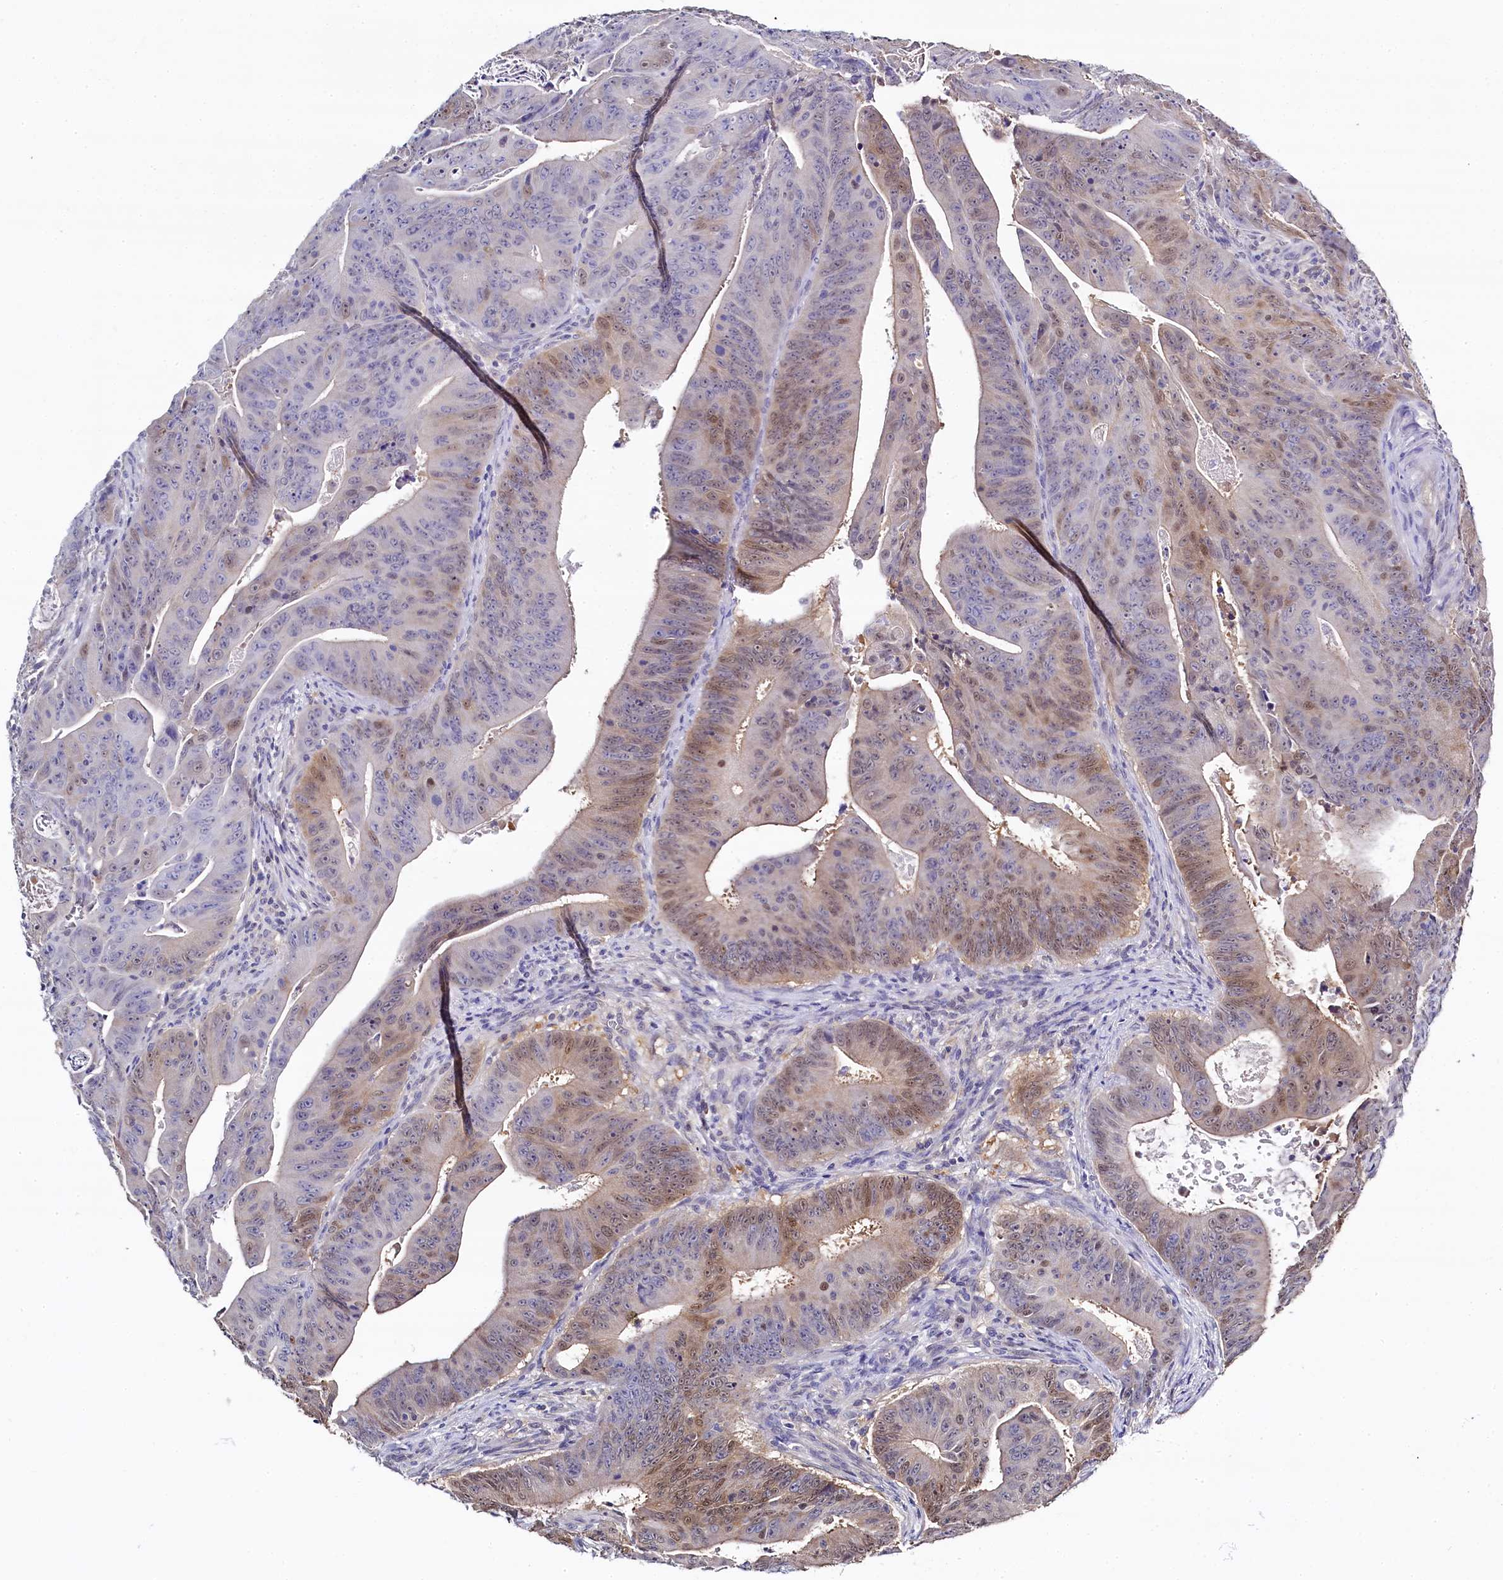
{"staining": {"intensity": "weak", "quantity": "<25%", "location": "cytoplasmic/membranous,nuclear"}, "tissue": "colorectal cancer", "cell_type": "Tumor cells", "image_type": "cancer", "snomed": [{"axis": "morphology", "description": "Adenocarcinoma, NOS"}, {"axis": "topography", "description": "Rectum"}], "caption": "DAB (3,3'-diaminobenzidine) immunohistochemical staining of human colorectal cancer demonstrates no significant positivity in tumor cells.", "gene": "C11orf54", "patient": {"sex": "female", "age": 75}}